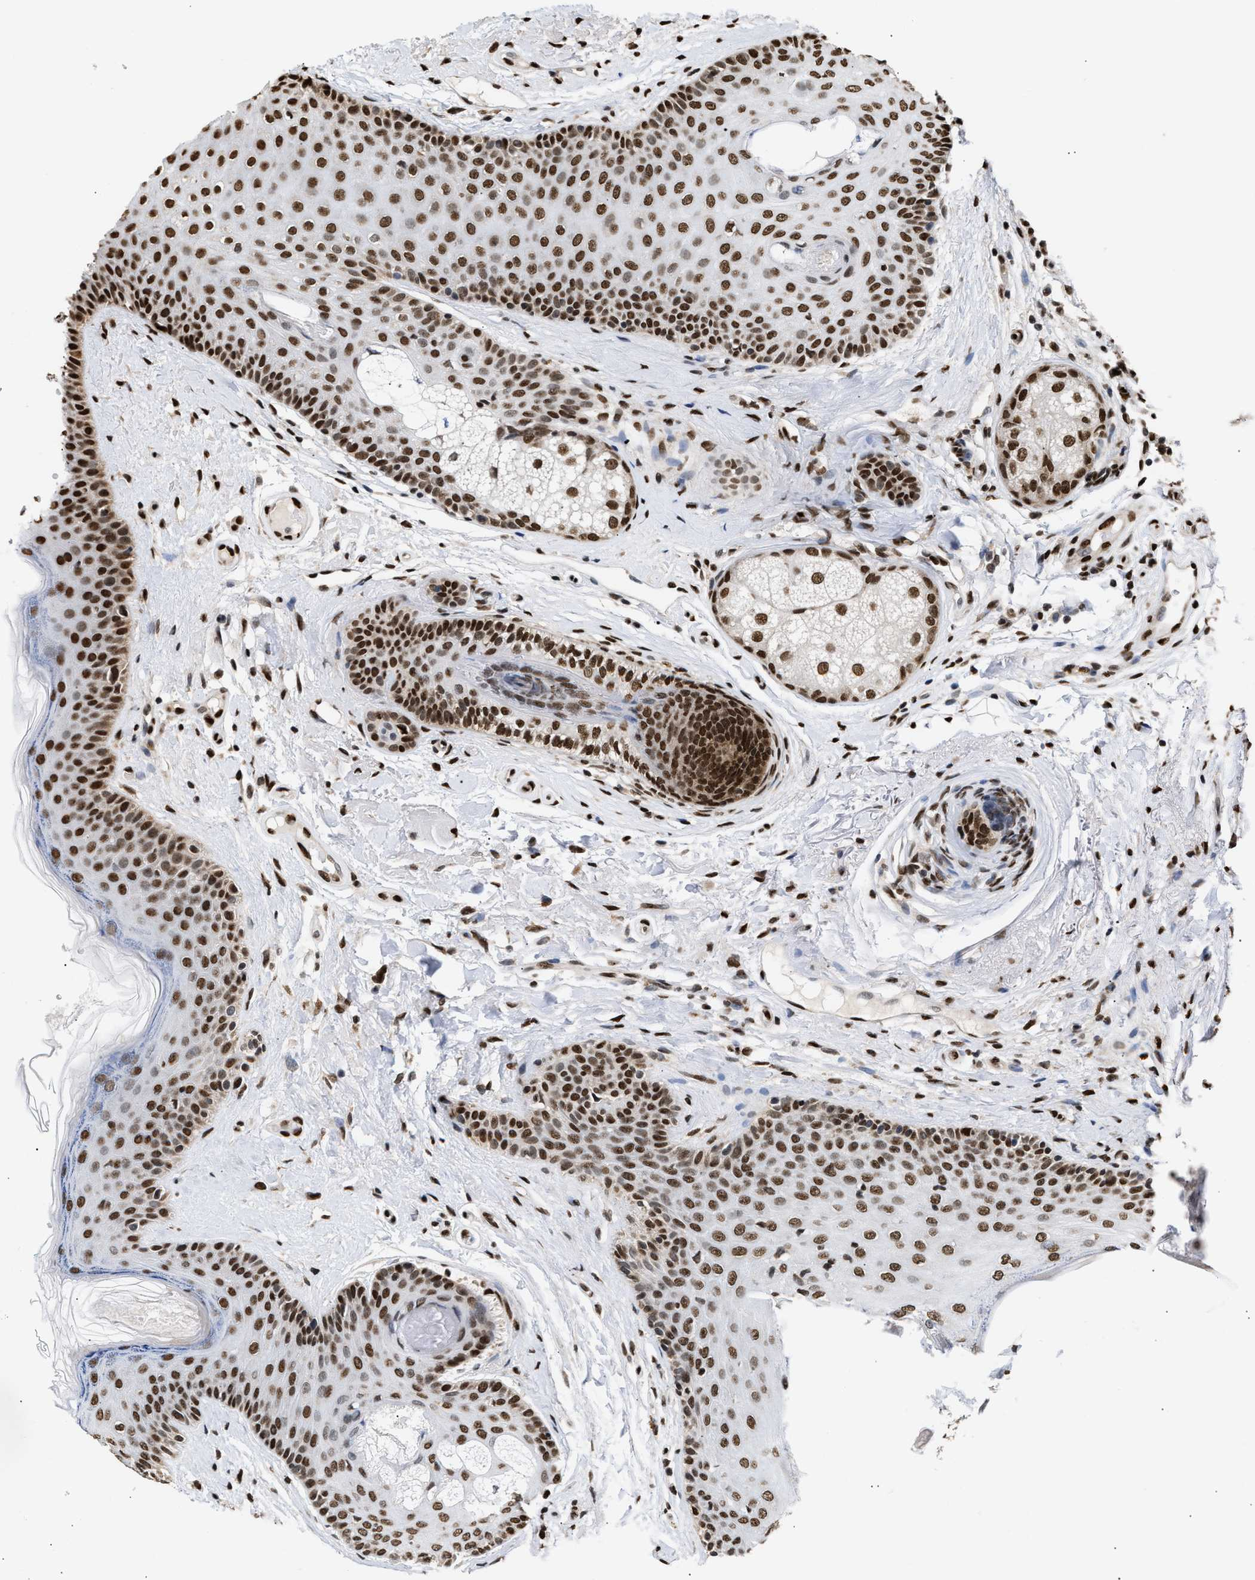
{"staining": {"intensity": "strong", "quantity": ">75%", "location": "nuclear"}, "tissue": "oral mucosa", "cell_type": "Squamous epithelial cells", "image_type": "normal", "snomed": [{"axis": "morphology", "description": "Normal tissue, NOS"}, {"axis": "topography", "description": "Skin"}, {"axis": "topography", "description": "Oral tissue"}], "caption": "An IHC photomicrograph of normal tissue is shown. Protein staining in brown labels strong nuclear positivity in oral mucosa within squamous epithelial cells.", "gene": "PSIP1", "patient": {"sex": "male", "age": 84}}